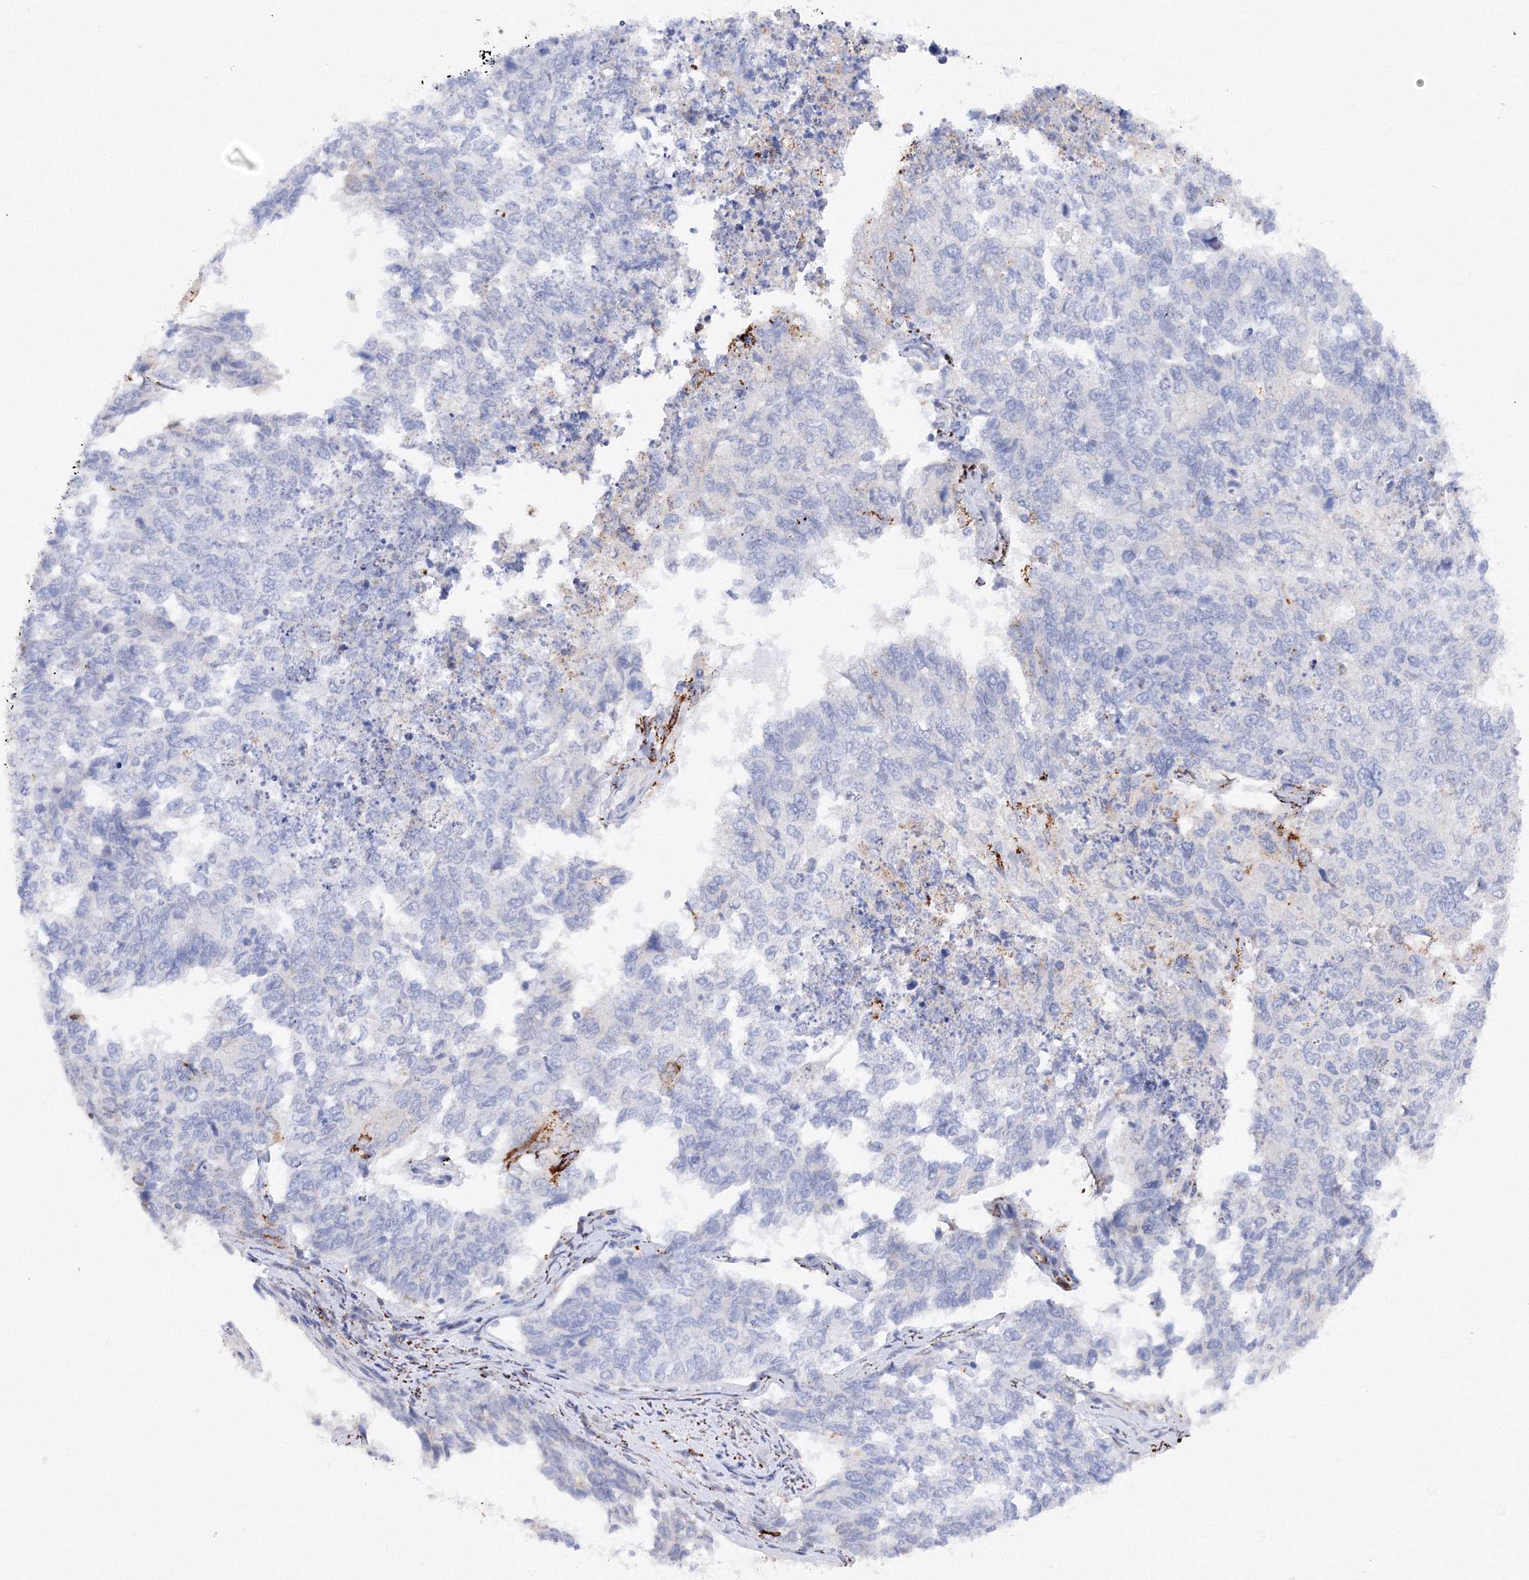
{"staining": {"intensity": "negative", "quantity": "none", "location": "none"}, "tissue": "cervical cancer", "cell_type": "Tumor cells", "image_type": "cancer", "snomed": [{"axis": "morphology", "description": "Squamous cell carcinoma, NOS"}, {"axis": "topography", "description": "Cervix"}], "caption": "Image shows no significant protein expression in tumor cells of cervical squamous cell carcinoma. Brightfield microscopy of IHC stained with DAB (brown) and hematoxylin (blue), captured at high magnification.", "gene": "MERTK", "patient": {"sex": "female", "age": 63}}